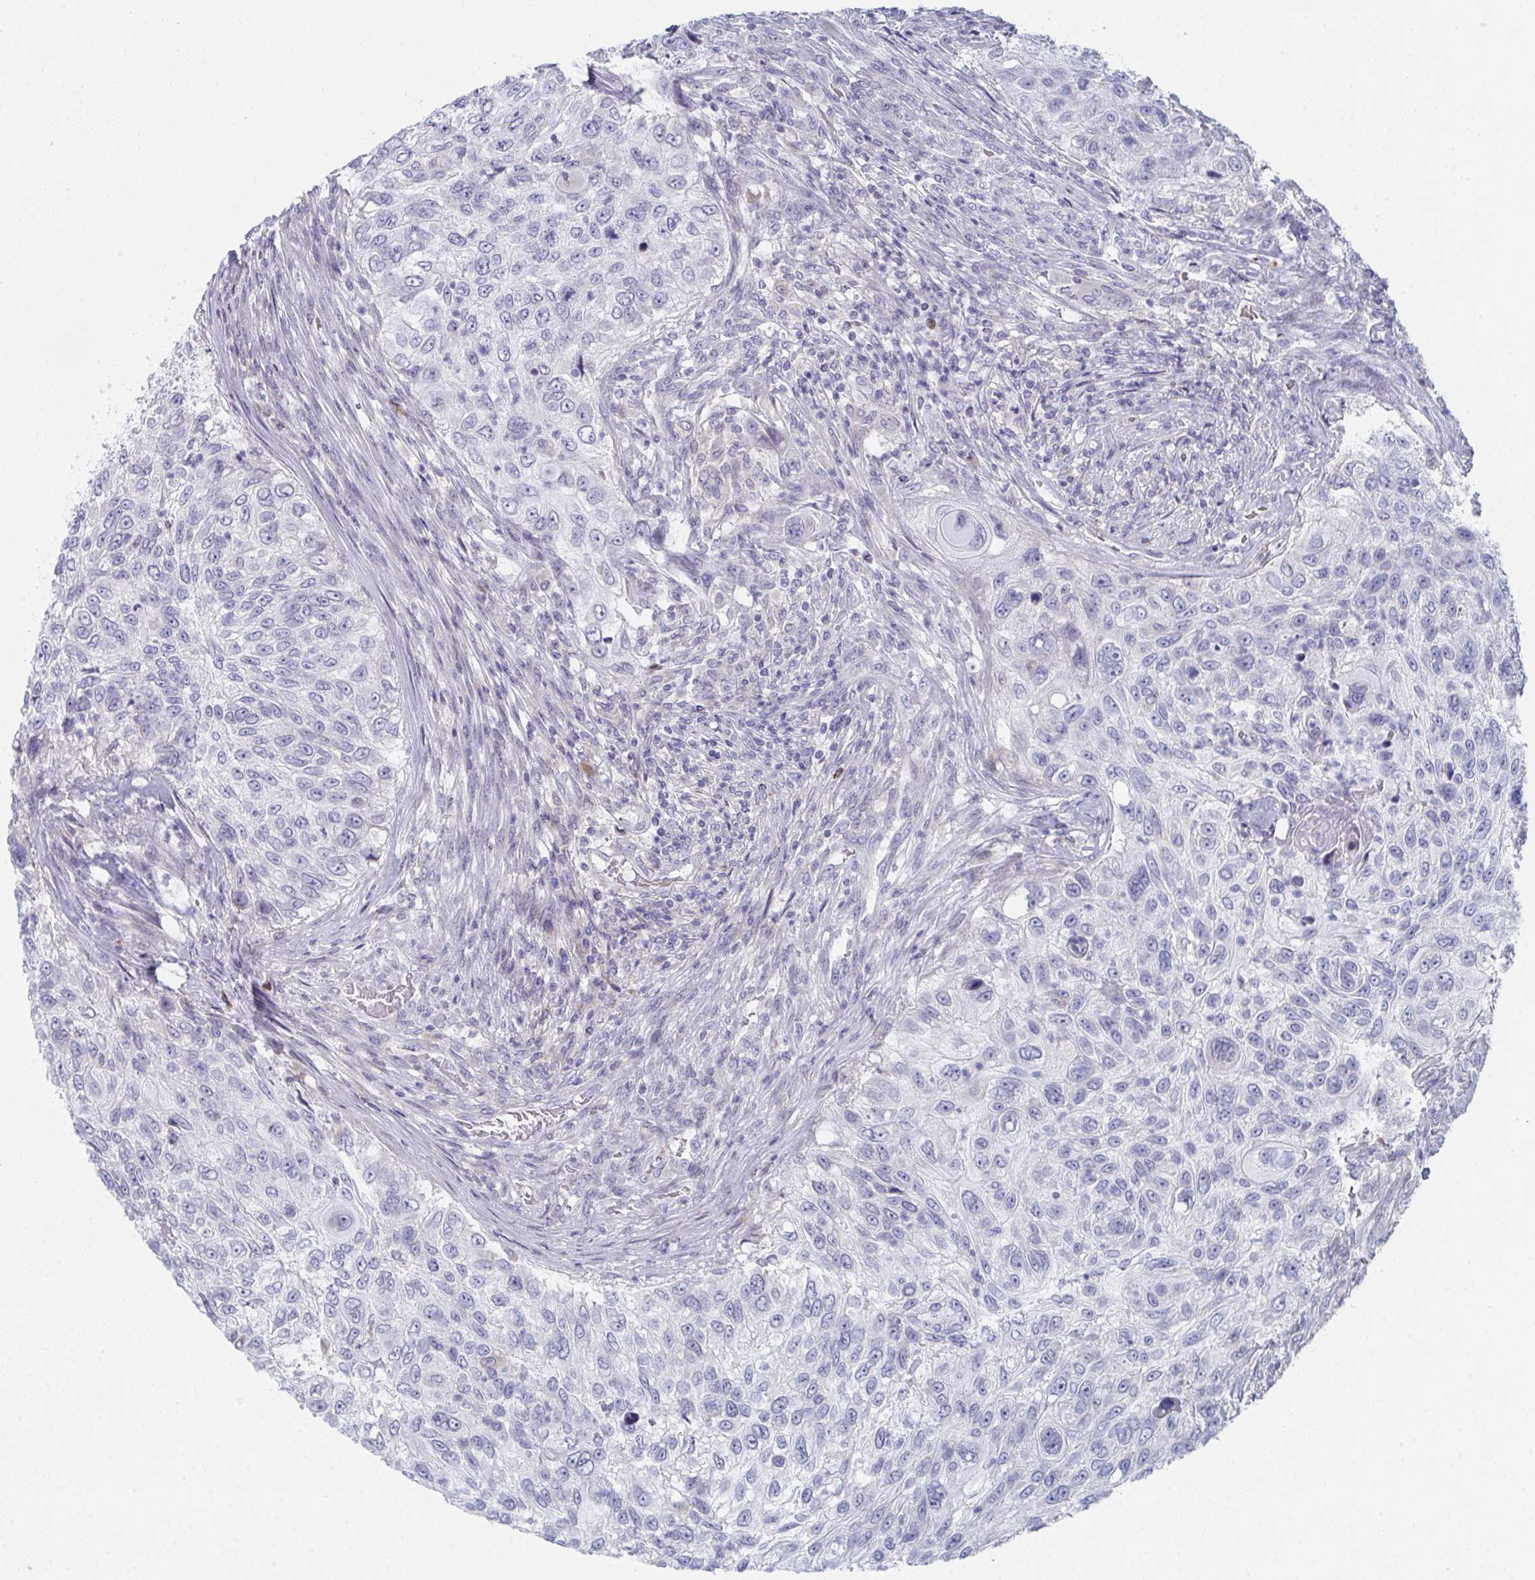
{"staining": {"intensity": "negative", "quantity": "none", "location": "none"}, "tissue": "urothelial cancer", "cell_type": "Tumor cells", "image_type": "cancer", "snomed": [{"axis": "morphology", "description": "Urothelial carcinoma, High grade"}, {"axis": "topography", "description": "Urinary bladder"}], "caption": "Urothelial carcinoma (high-grade) was stained to show a protein in brown. There is no significant expression in tumor cells. The staining was performed using DAB to visualize the protein expression in brown, while the nuclei were stained in blue with hematoxylin (Magnification: 20x).", "gene": "VWDE", "patient": {"sex": "female", "age": 60}}